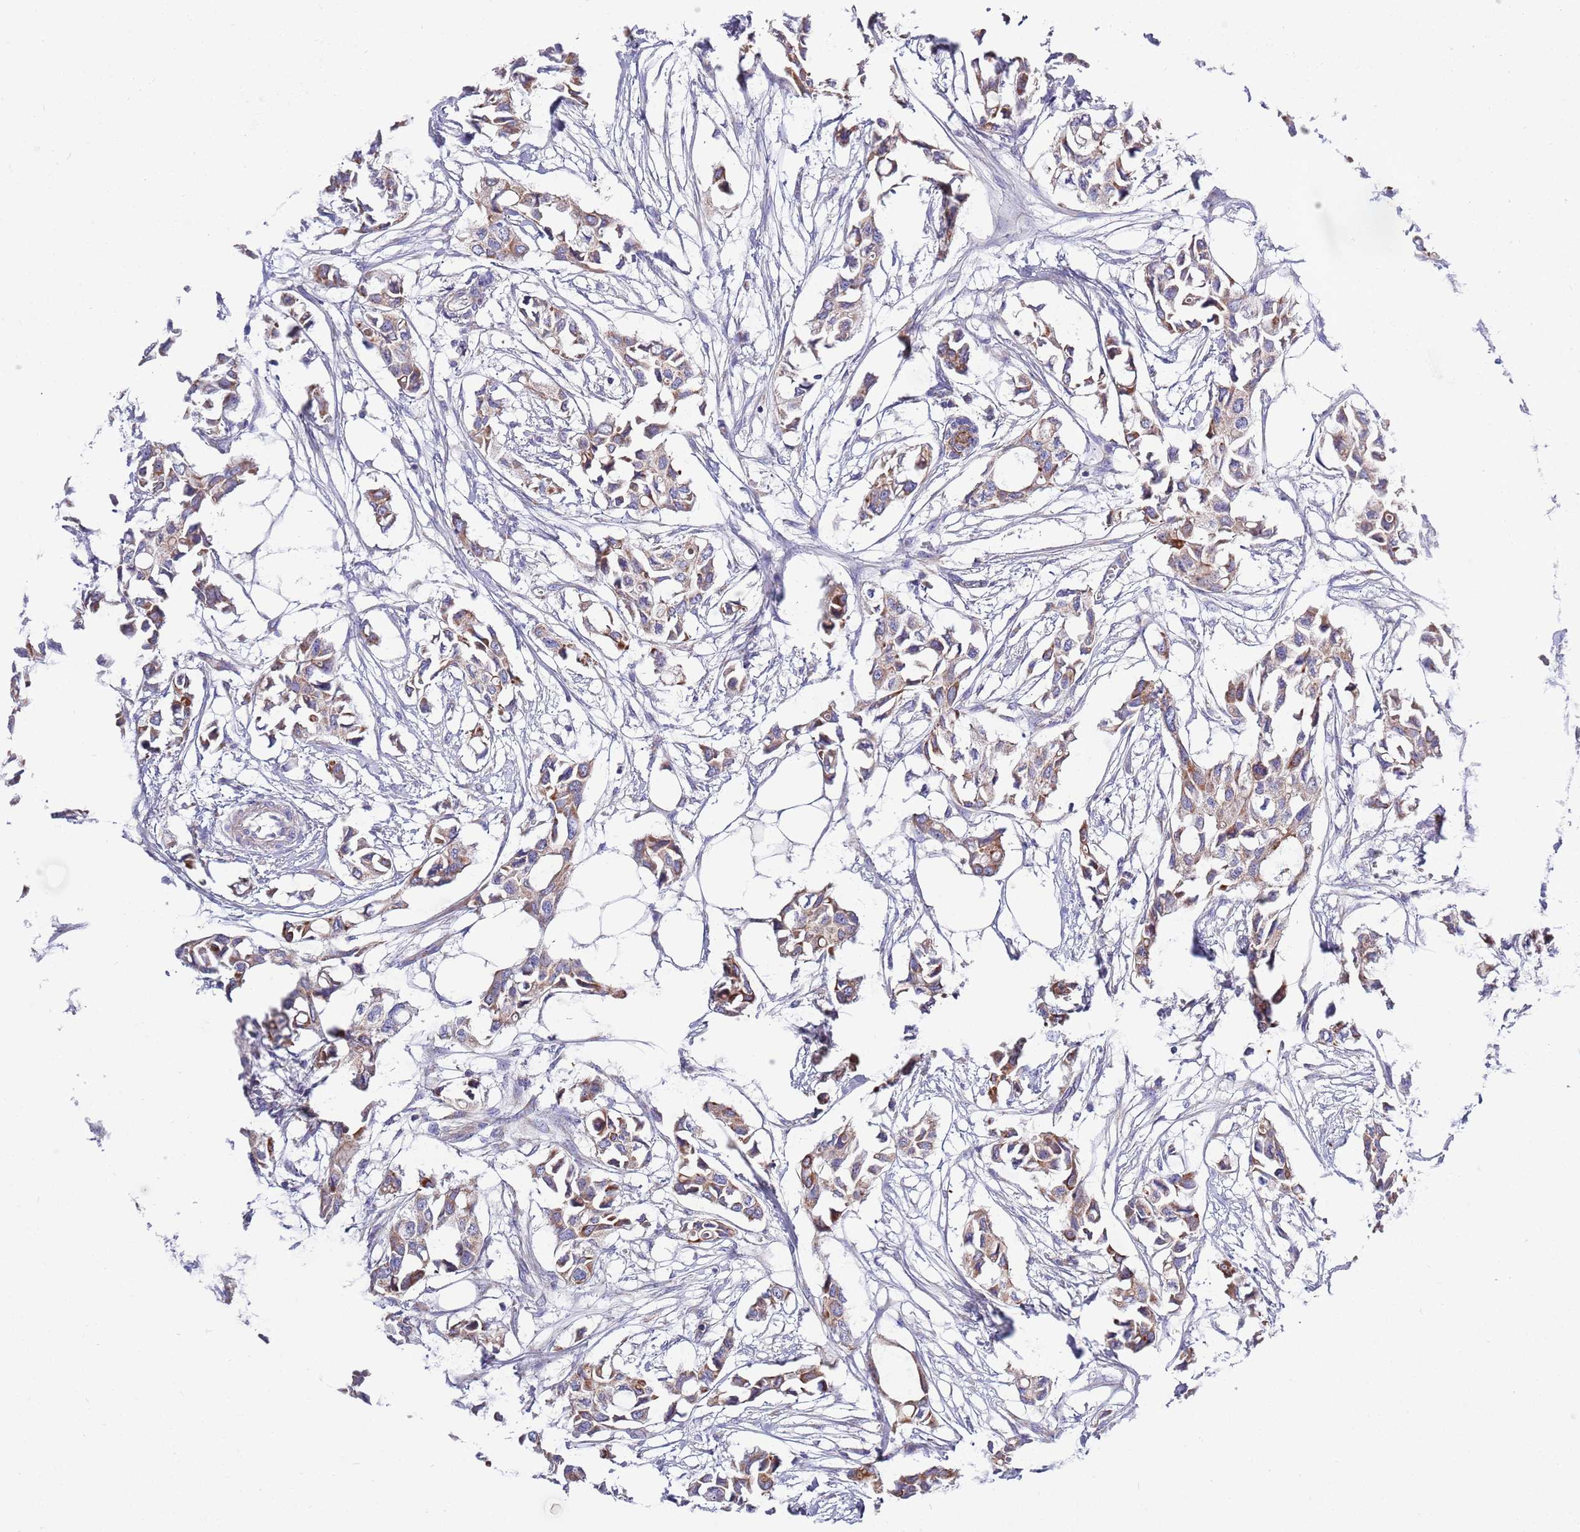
{"staining": {"intensity": "moderate", "quantity": ">75%", "location": "cytoplasmic/membranous"}, "tissue": "breast cancer", "cell_type": "Tumor cells", "image_type": "cancer", "snomed": [{"axis": "morphology", "description": "Duct carcinoma"}, {"axis": "topography", "description": "Breast"}], "caption": "The immunohistochemical stain highlights moderate cytoplasmic/membranous positivity in tumor cells of breast cancer (invasive ductal carcinoma) tissue. Immunohistochemistry stains the protein of interest in brown and the nuclei are stained blue.", "gene": "EMC8", "patient": {"sex": "female", "age": 41}}